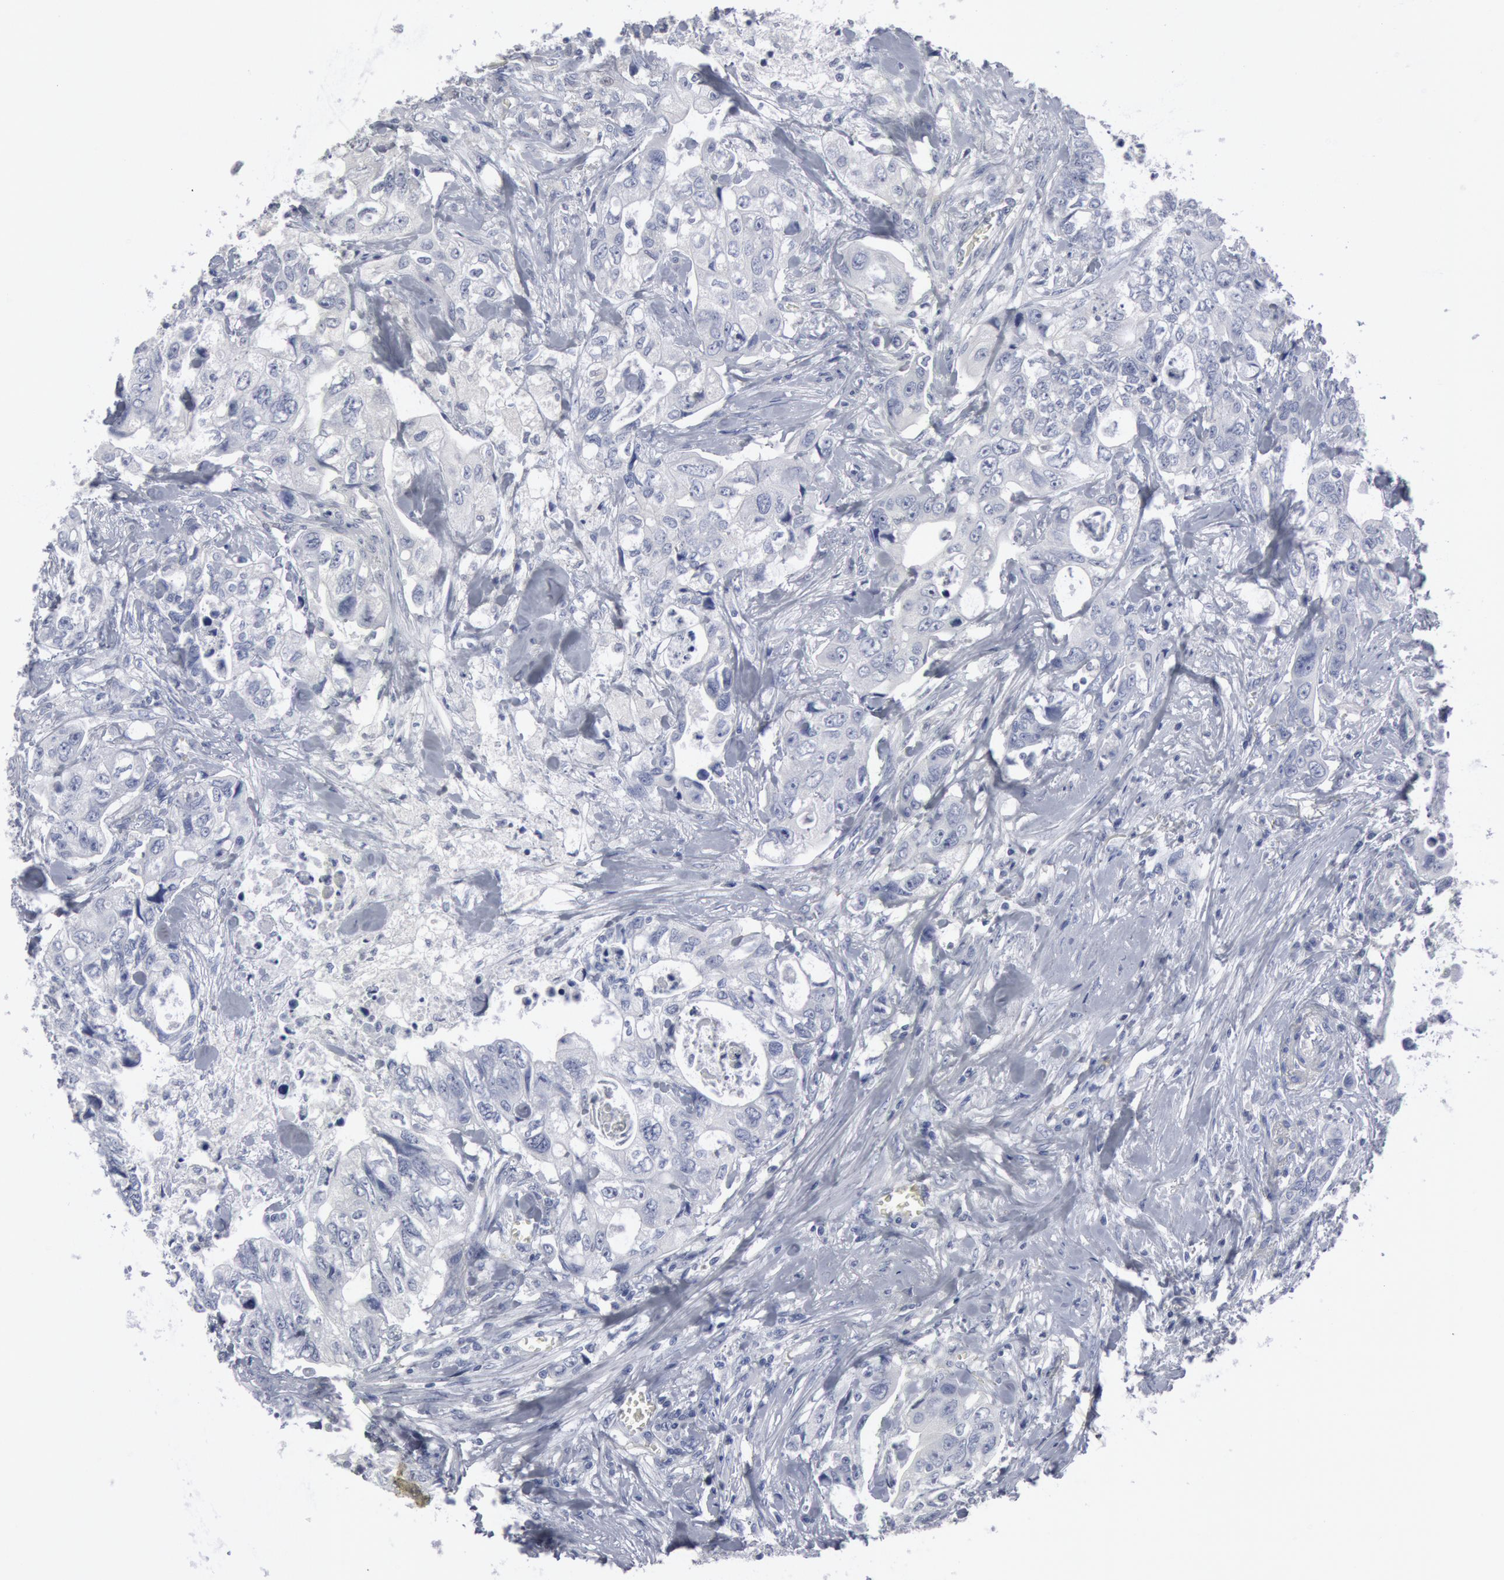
{"staining": {"intensity": "negative", "quantity": "none", "location": "none"}, "tissue": "colorectal cancer", "cell_type": "Tumor cells", "image_type": "cancer", "snomed": [{"axis": "morphology", "description": "Adenocarcinoma, NOS"}, {"axis": "topography", "description": "Rectum"}], "caption": "Tumor cells show no significant positivity in colorectal cancer (adenocarcinoma). The staining was performed using DAB (3,3'-diaminobenzidine) to visualize the protein expression in brown, while the nuclei were stained in blue with hematoxylin (Magnification: 20x).", "gene": "DMC1", "patient": {"sex": "female", "age": 57}}